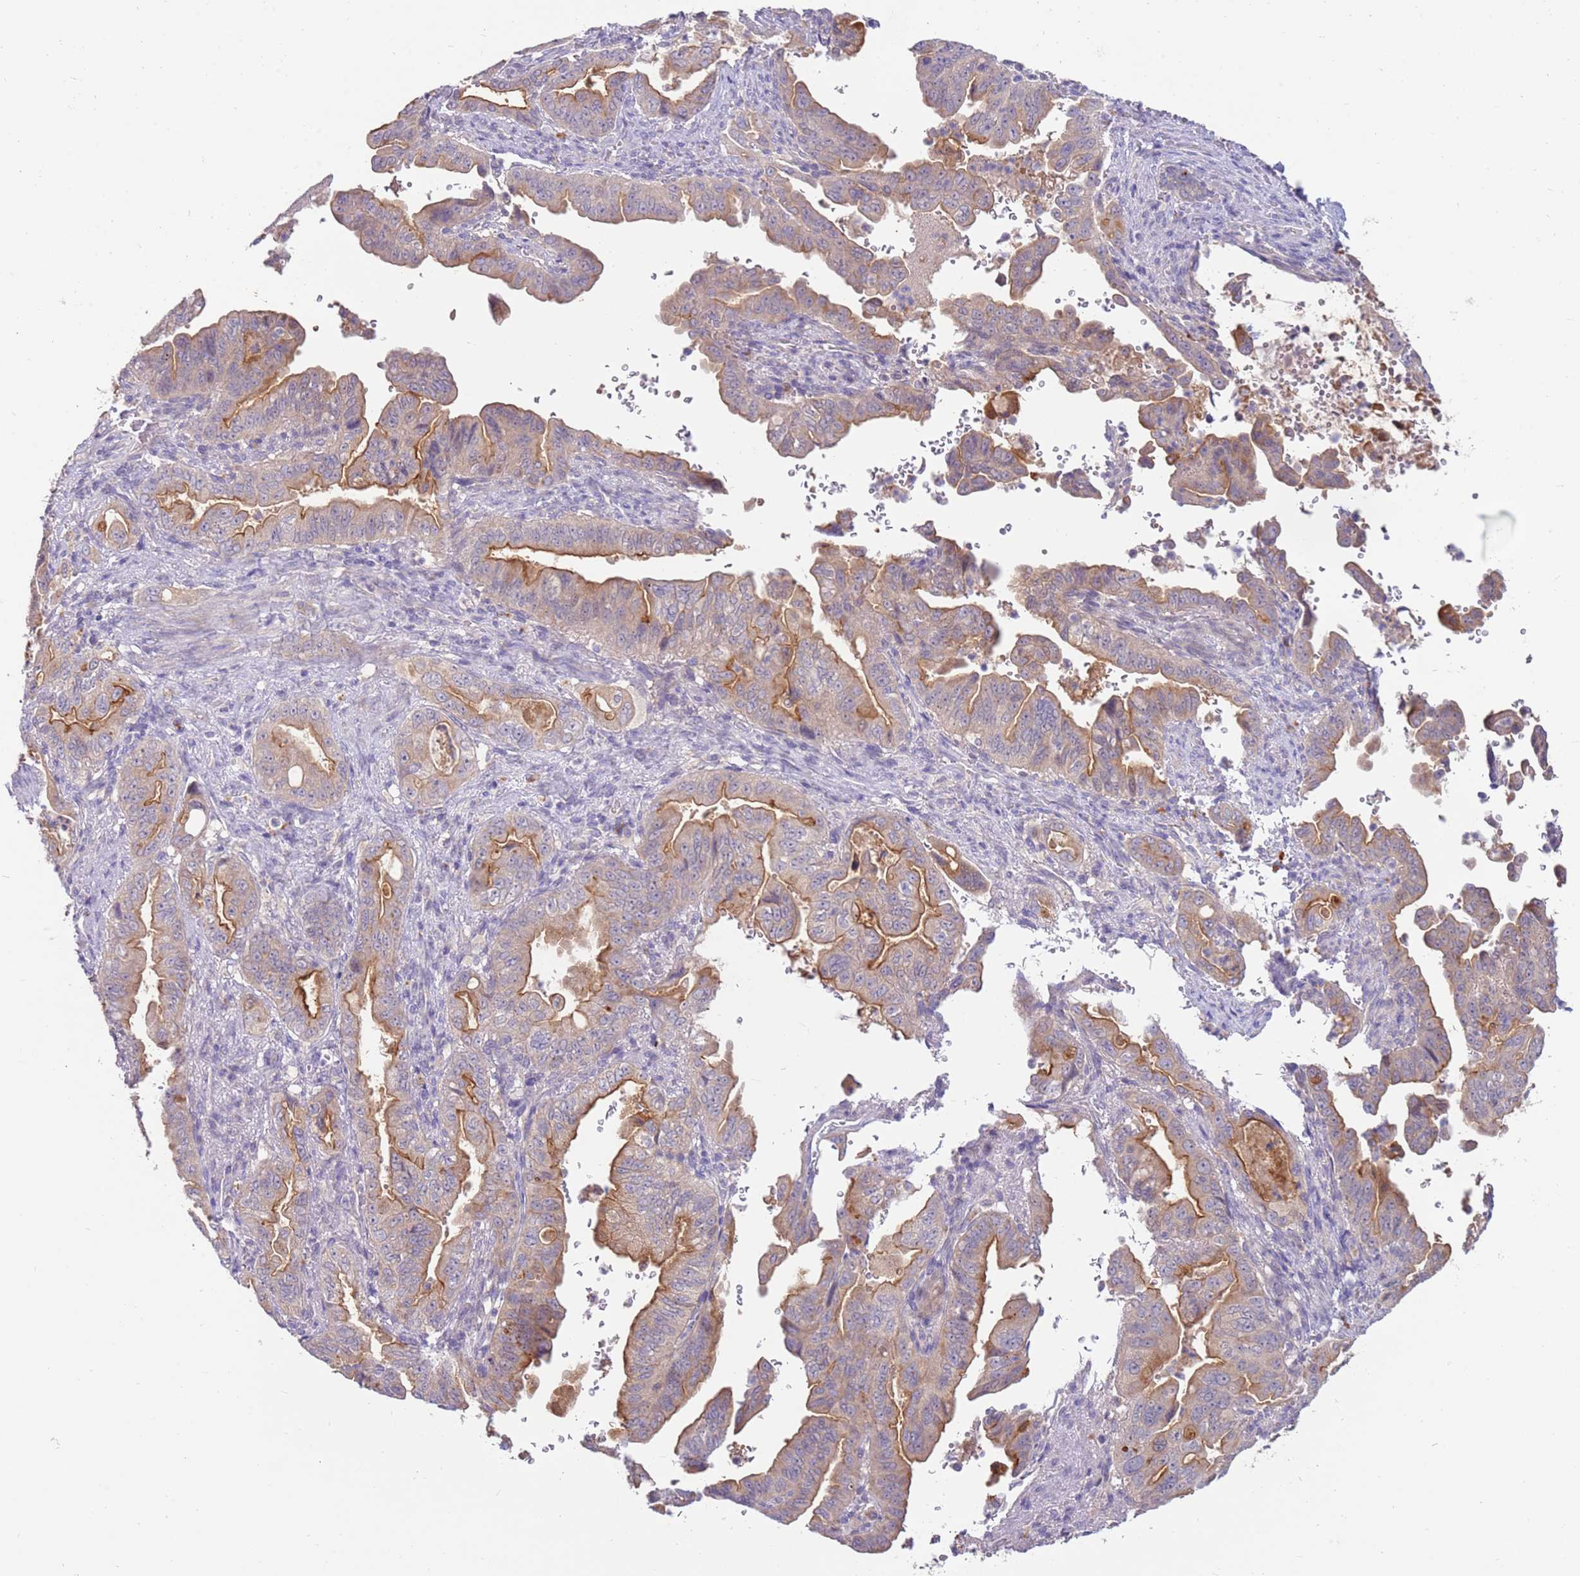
{"staining": {"intensity": "moderate", "quantity": "25%-75%", "location": "cytoplasmic/membranous"}, "tissue": "pancreatic cancer", "cell_type": "Tumor cells", "image_type": "cancer", "snomed": [{"axis": "morphology", "description": "Adenocarcinoma, NOS"}, {"axis": "topography", "description": "Pancreas"}], "caption": "Immunohistochemical staining of human pancreatic cancer (adenocarcinoma) displays medium levels of moderate cytoplasmic/membranous staining in about 25%-75% of tumor cells.", "gene": "SLC44A4", "patient": {"sex": "male", "age": 70}}